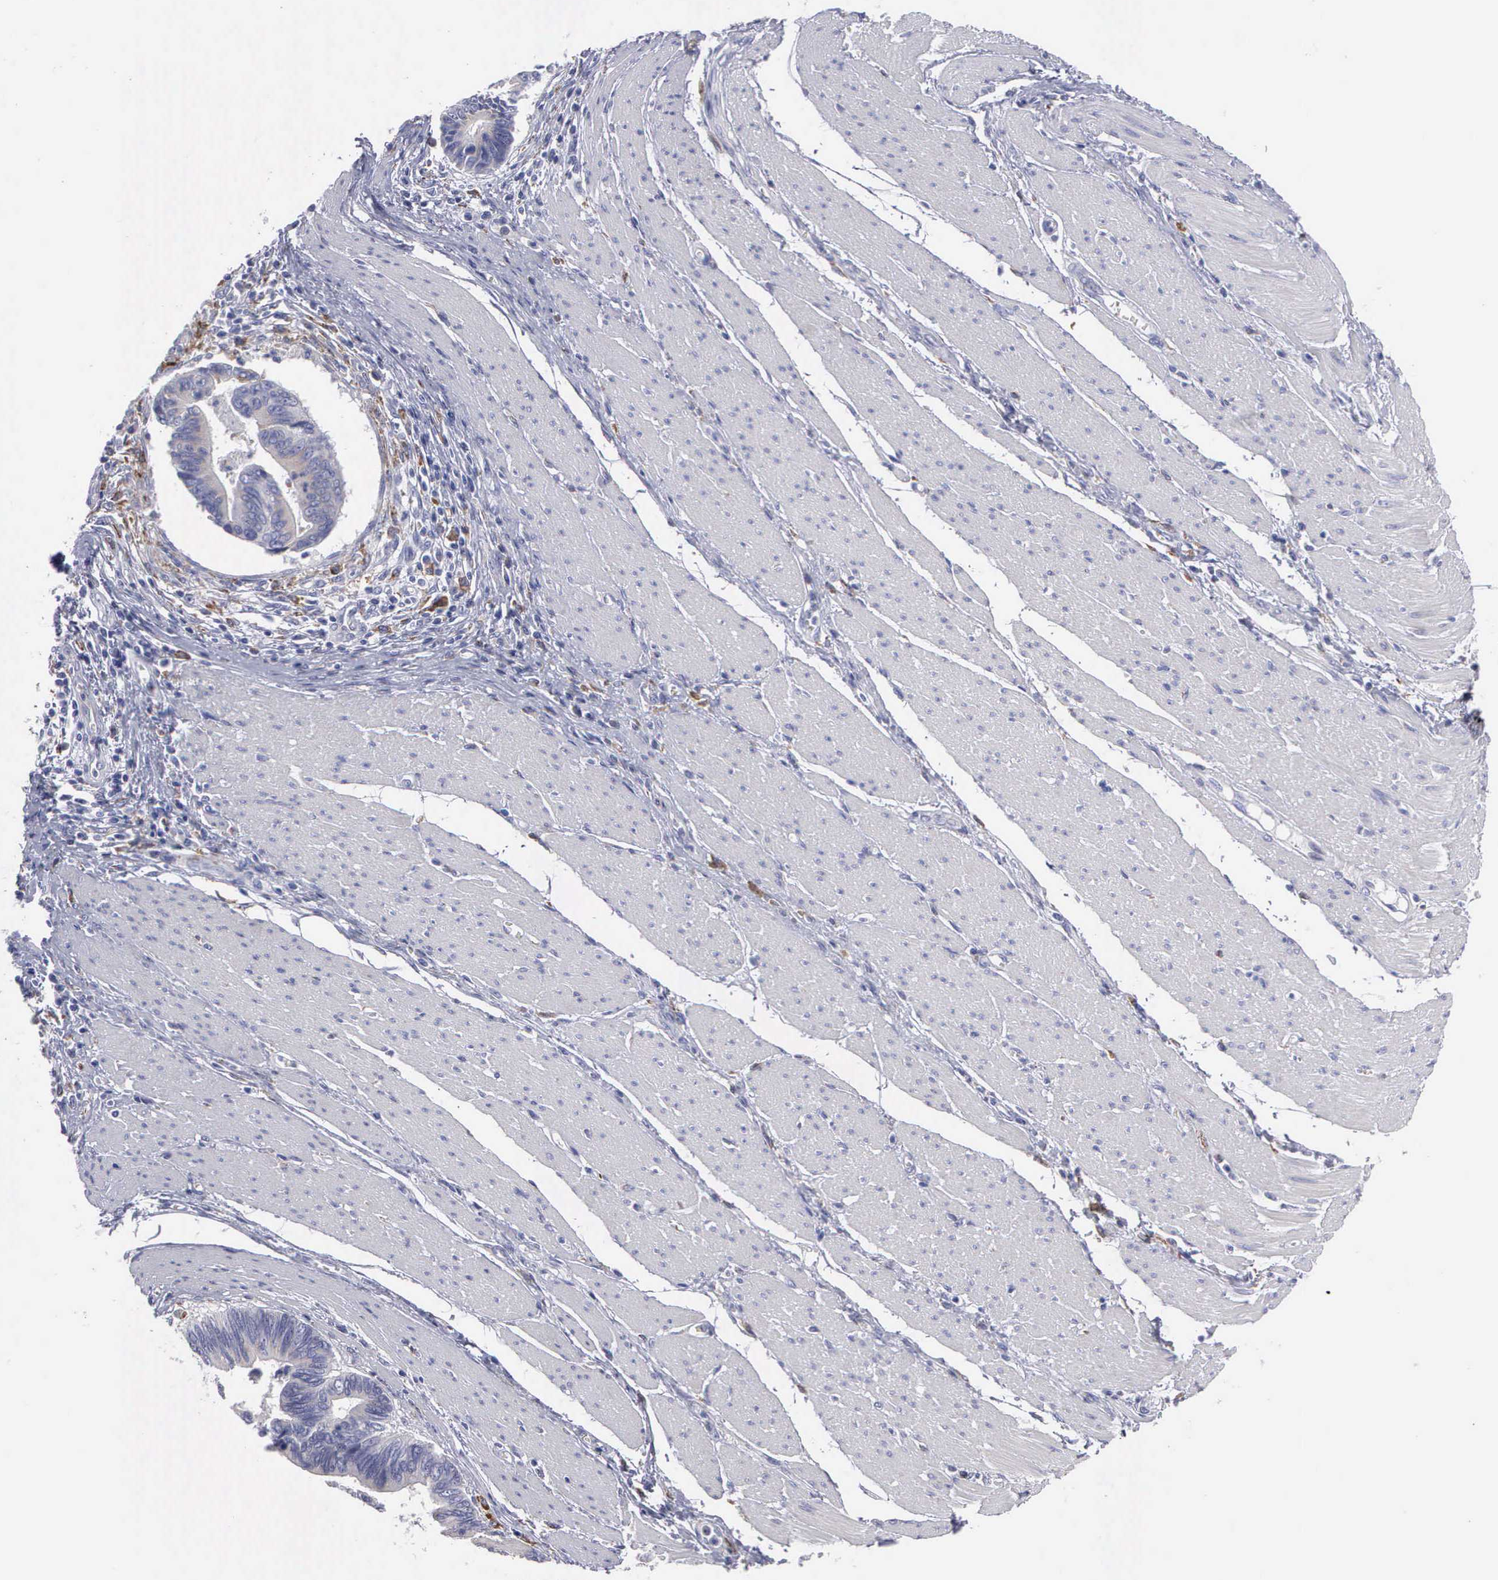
{"staining": {"intensity": "weak", "quantity": "<25%", "location": "cytoplasmic/membranous"}, "tissue": "pancreatic cancer", "cell_type": "Tumor cells", "image_type": "cancer", "snomed": [{"axis": "morphology", "description": "Adenocarcinoma, NOS"}, {"axis": "topography", "description": "Pancreas"}], "caption": "Tumor cells are negative for brown protein staining in adenocarcinoma (pancreatic).", "gene": "TYRP1", "patient": {"sex": "female", "age": 70}}